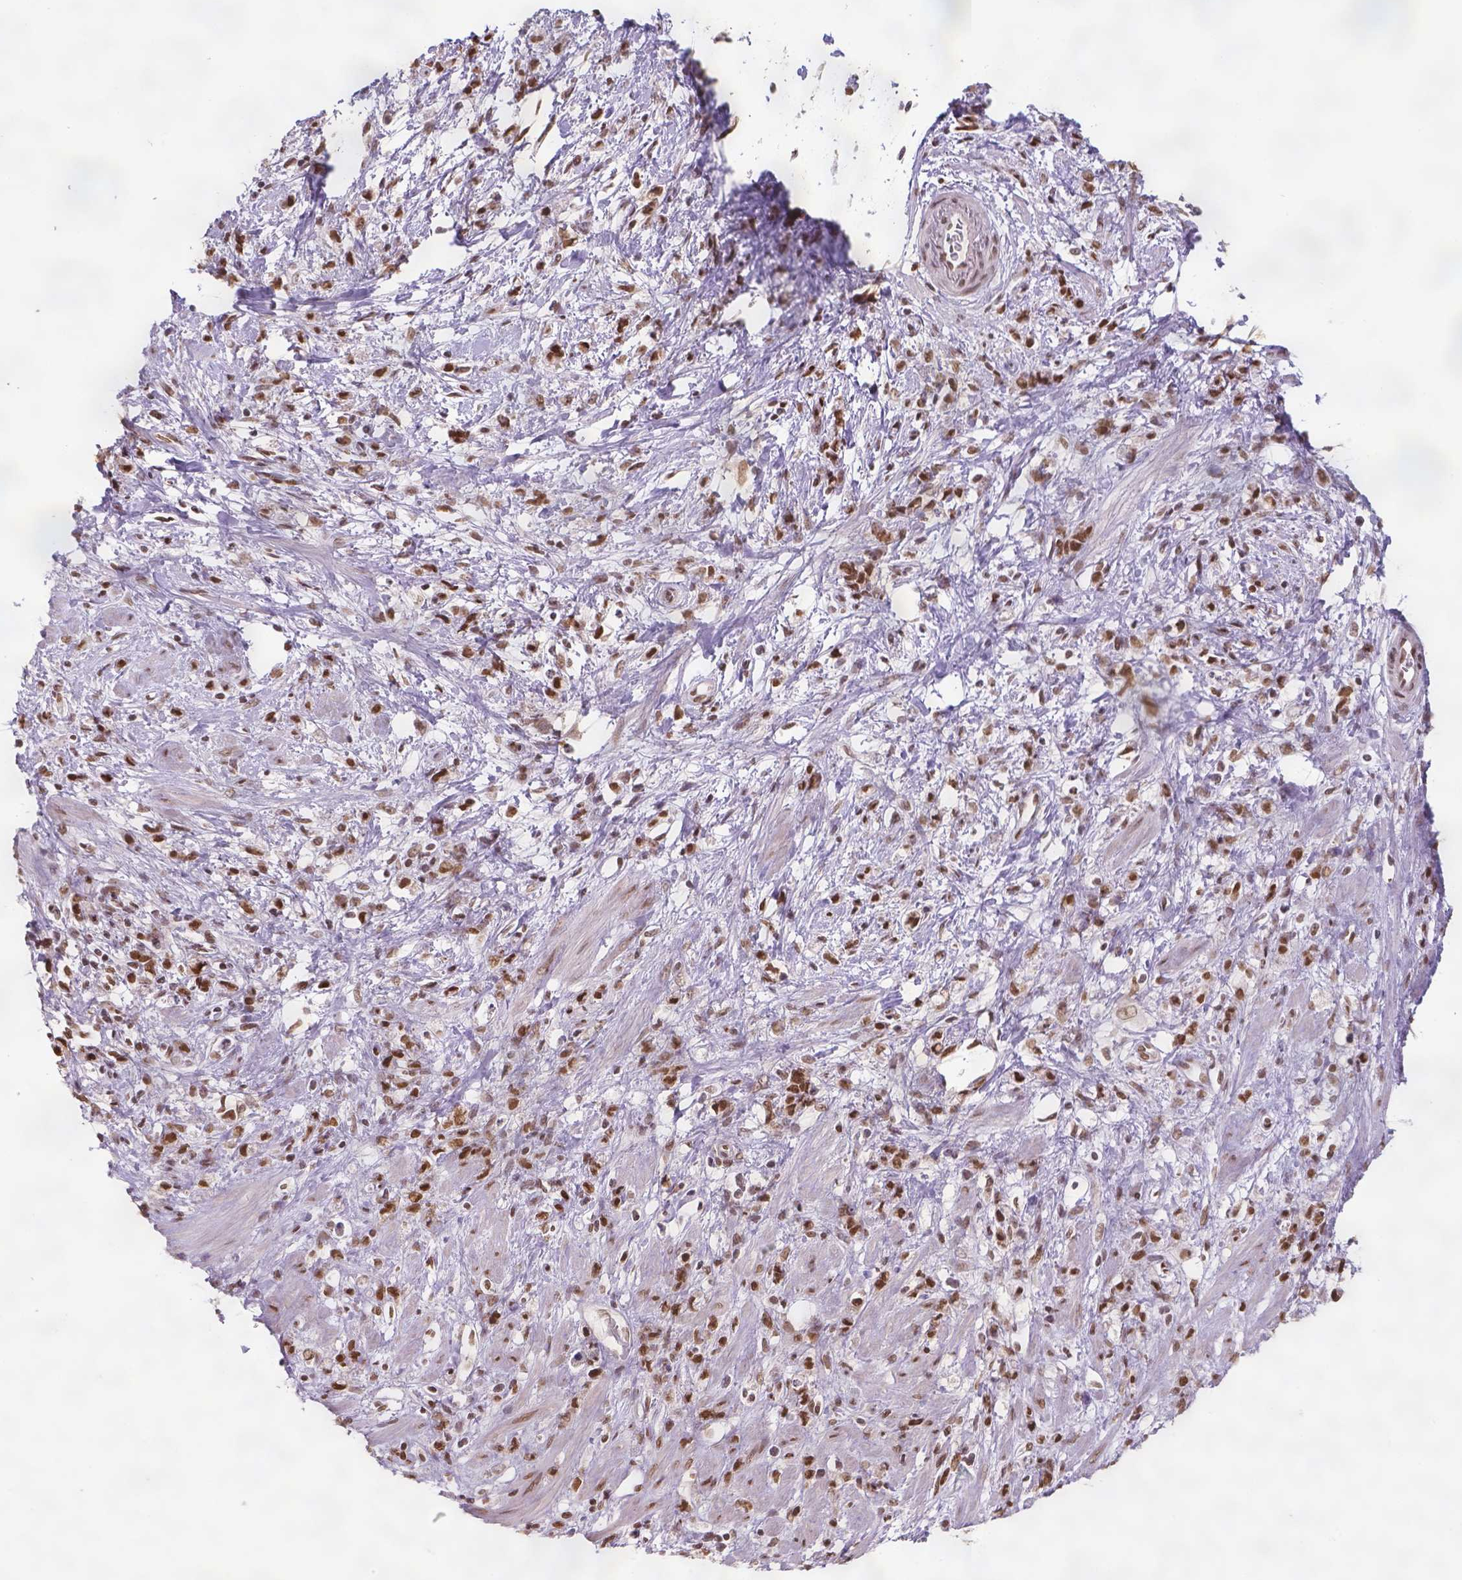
{"staining": {"intensity": "strong", "quantity": ">75%", "location": "nuclear"}, "tissue": "stomach cancer", "cell_type": "Tumor cells", "image_type": "cancer", "snomed": [{"axis": "morphology", "description": "Adenocarcinoma, NOS"}, {"axis": "topography", "description": "Stomach"}], "caption": "Human stomach adenocarcinoma stained with a protein marker shows strong staining in tumor cells.", "gene": "FANCE", "patient": {"sex": "female", "age": 60}}